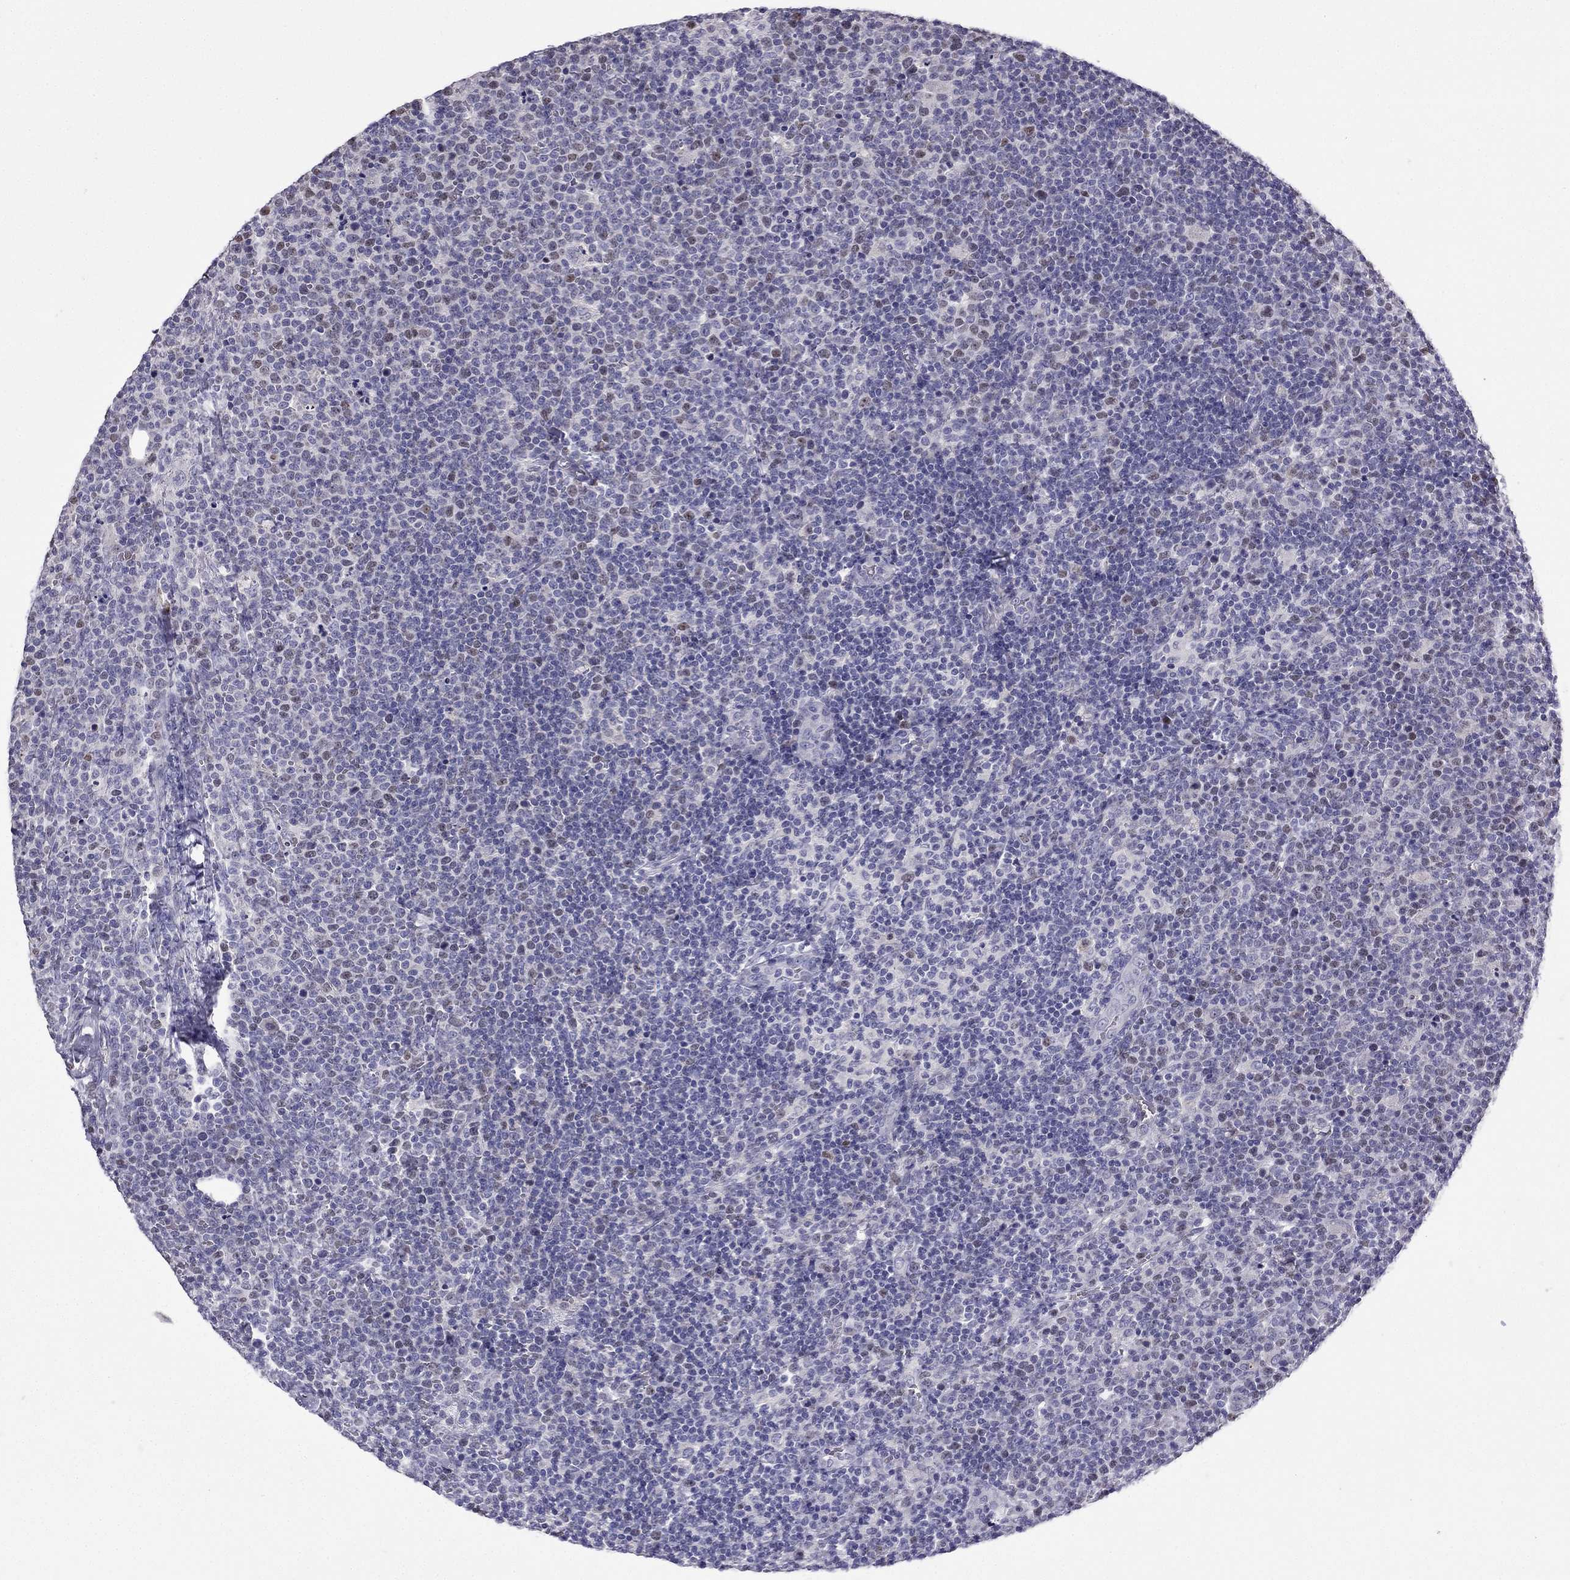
{"staining": {"intensity": "negative", "quantity": "none", "location": "none"}, "tissue": "lymphoma", "cell_type": "Tumor cells", "image_type": "cancer", "snomed": [{"axis": "morphology", "description": "Malignant lymphoma, non-Hodgkin's type, High grade"}, {"axis": "topography", "description": "Lymph node"}], "caption": "Tumor cells show no significant expression in lymphoma.", "gene": "UHRF1", "patient": {"sex": "male", "age": 61}}